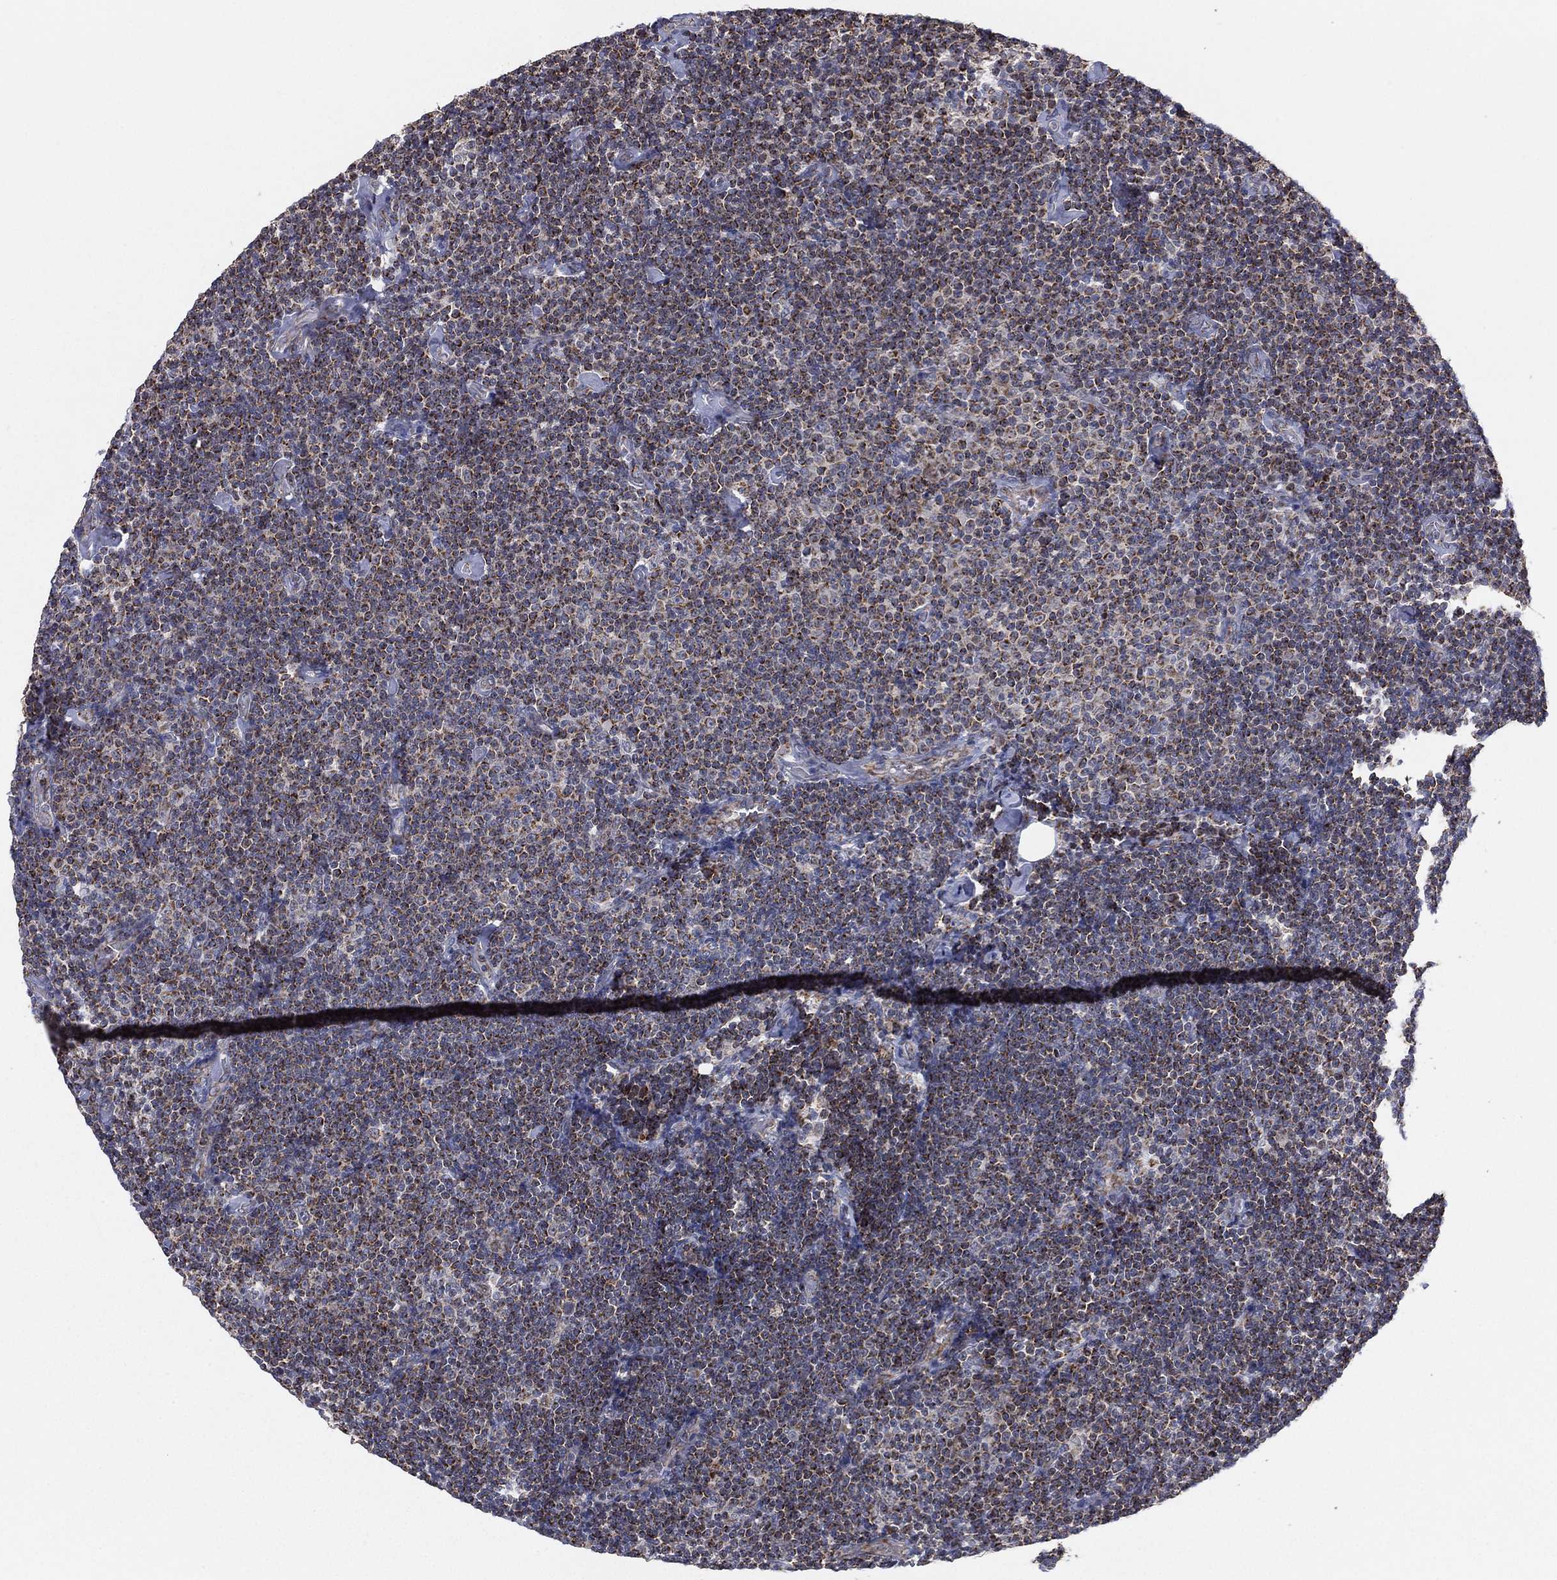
{"staining": {"intensity": "moderate", "quantity": "25%-75%", "location": "cytoplasmic/membranous"}, "tissue": "lymphoma", "cell_type": "Tumor cells", "image_type": "cancer", "snomed": [{"axis": "morphology", "description": "Malignant lymphoma, non-Hodgkin's type, Low grade"}, {"axis": "topography", "description": "Lymph node"}], "caption": "Immunohistochemistry of human lymphoma exhibits medium levels of moderate cytoplasmic/membranous positivity in approximately 25%-75% of tumor cells.", "gene": "PSMG4", "patient": {"sex": "male", "age": 81}}